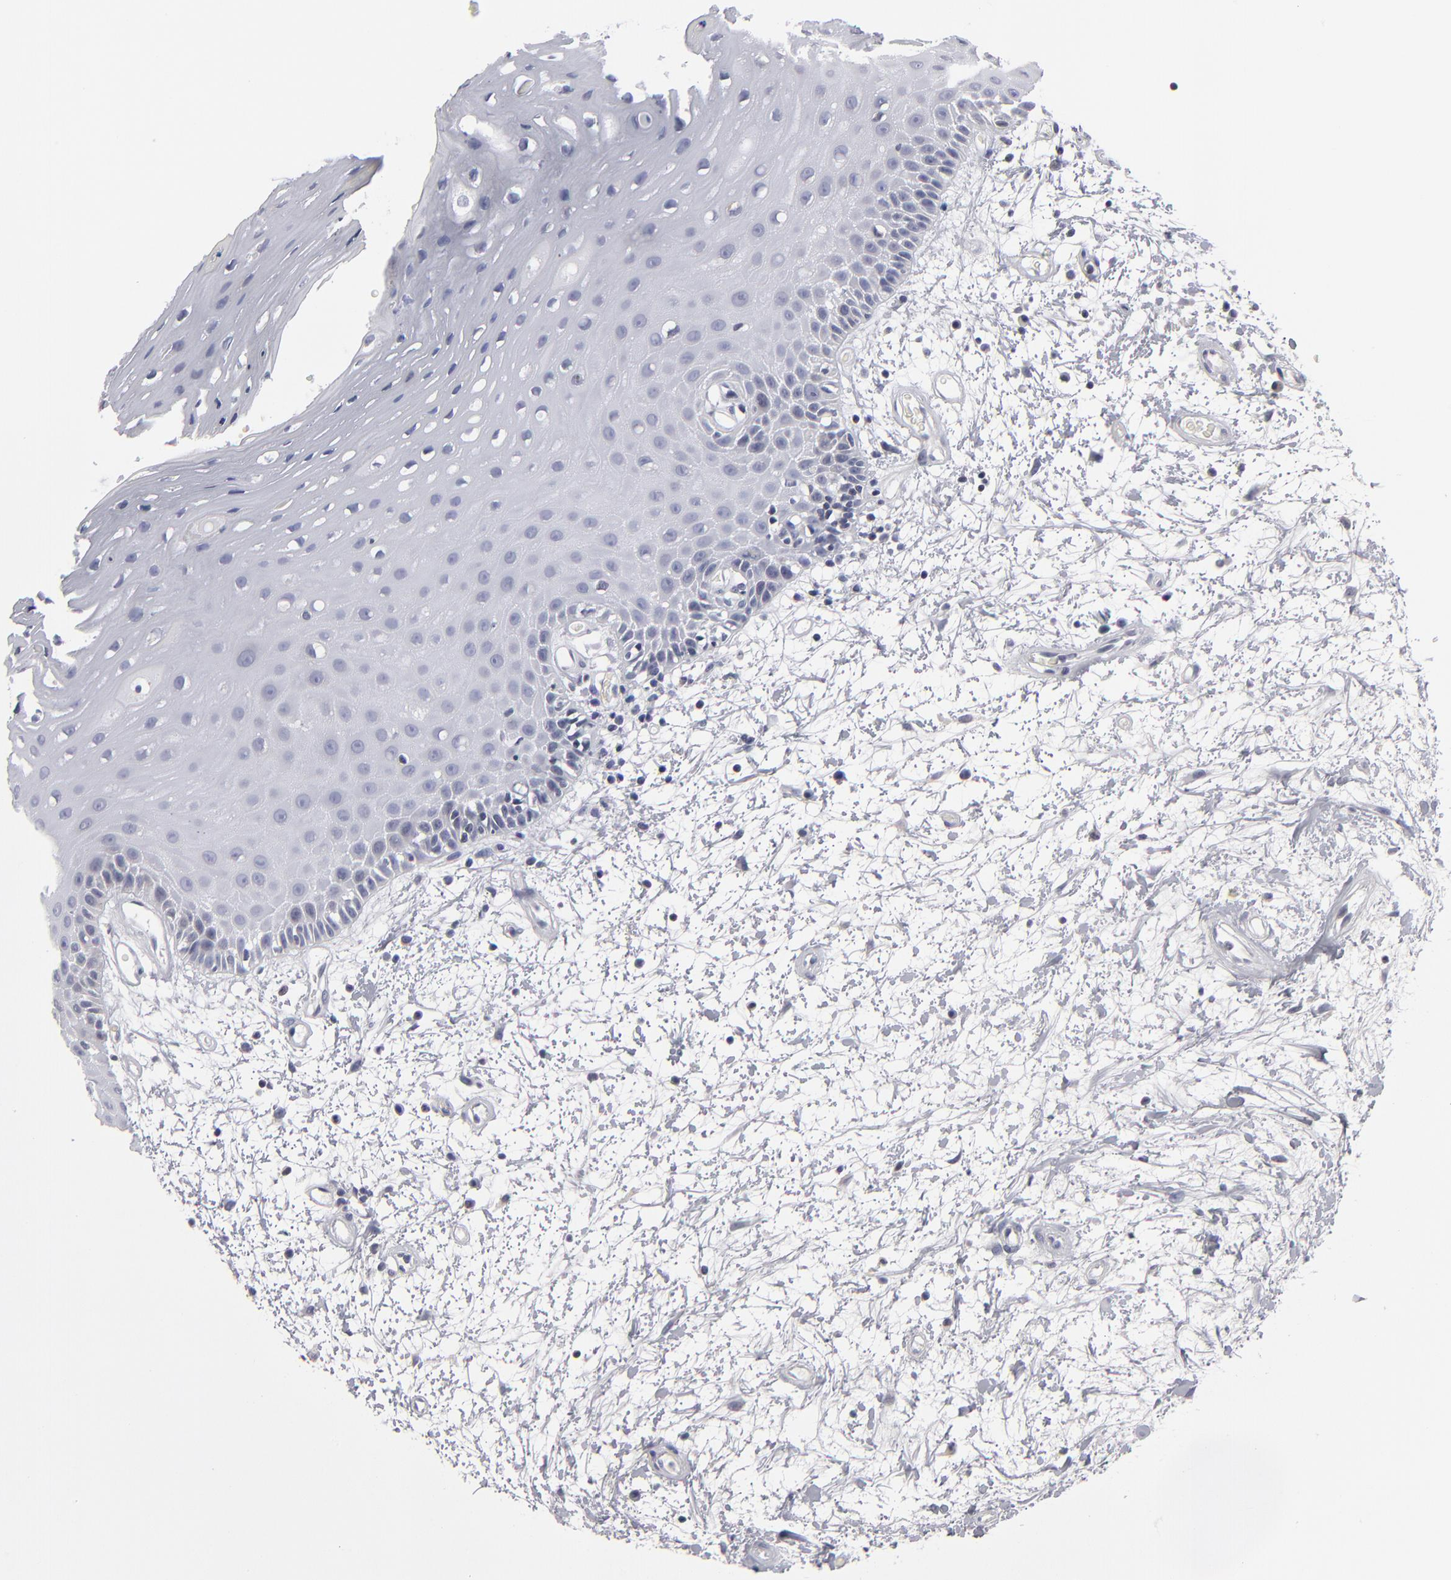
{"staining": {"intensity": "negative", "quantity": "none", "location": "none"}, "tissue": "oral mucosa", "cell_type": "Squamous epithelial cells", "image_type": "normal", "snomed": [{"axis": "morphology", "description": "Normal tissue, NOS"}, {"axis": "topography", "description": "Oral tissue"}], "caption": "High magnification brightfield microscopy of unremarkable oral mucosa stained with DAB (3,3'-diaminobenzidine) (brown) and counterstained with hematoxylin (blue): squamous epithelial cells show no significant positivity.", "gene": "ODF2", "patient": {"sex": "female", "age": 79}}